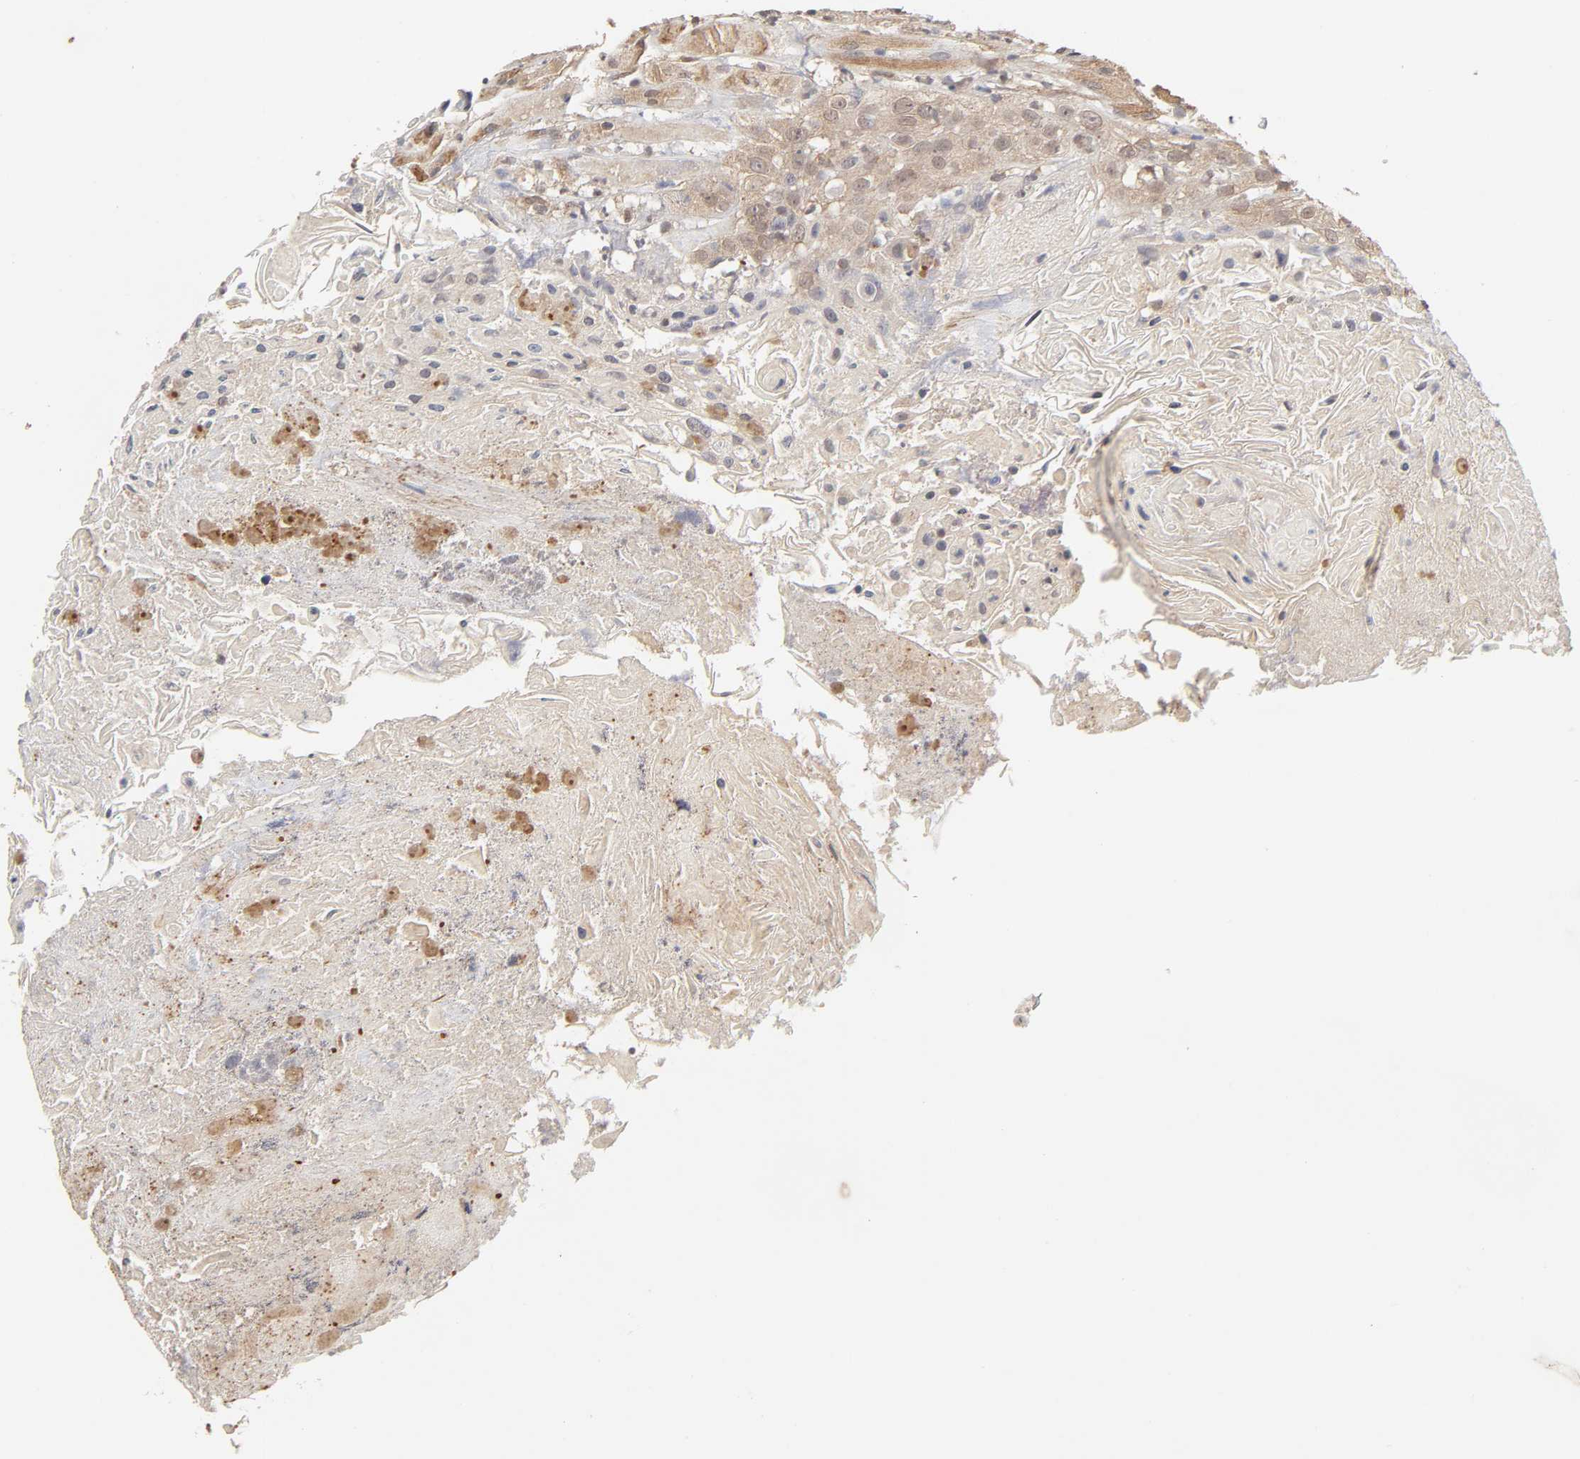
{"staining": {"intensity": "weak", "quantity": ">75%", "location": "cytoplasmic/membranous"}, "tissue": "head and neck cancer", "cell_type": "Tumor cells", "image_type": "cancer", "snomed": [{"axis": "morphology", "description": "Squamous cell carcinoma, NOS"}, {"axis": "topography", "description": "Head-Neck"}], "caption": "Immunohistochemistry staining of head and neck cancer, which displays low levels of weak cytoplasmic/membranous staining in approximately >75% of tumor cells indicating weak cytoplasmic/membranous protein staining. The staining was performed using DAB (brown) for protein detection and nuclei were counterstained in hematoxylin (blue).", "gene": "MAPK1", "patient": {"sex": "female", "age": 84}}